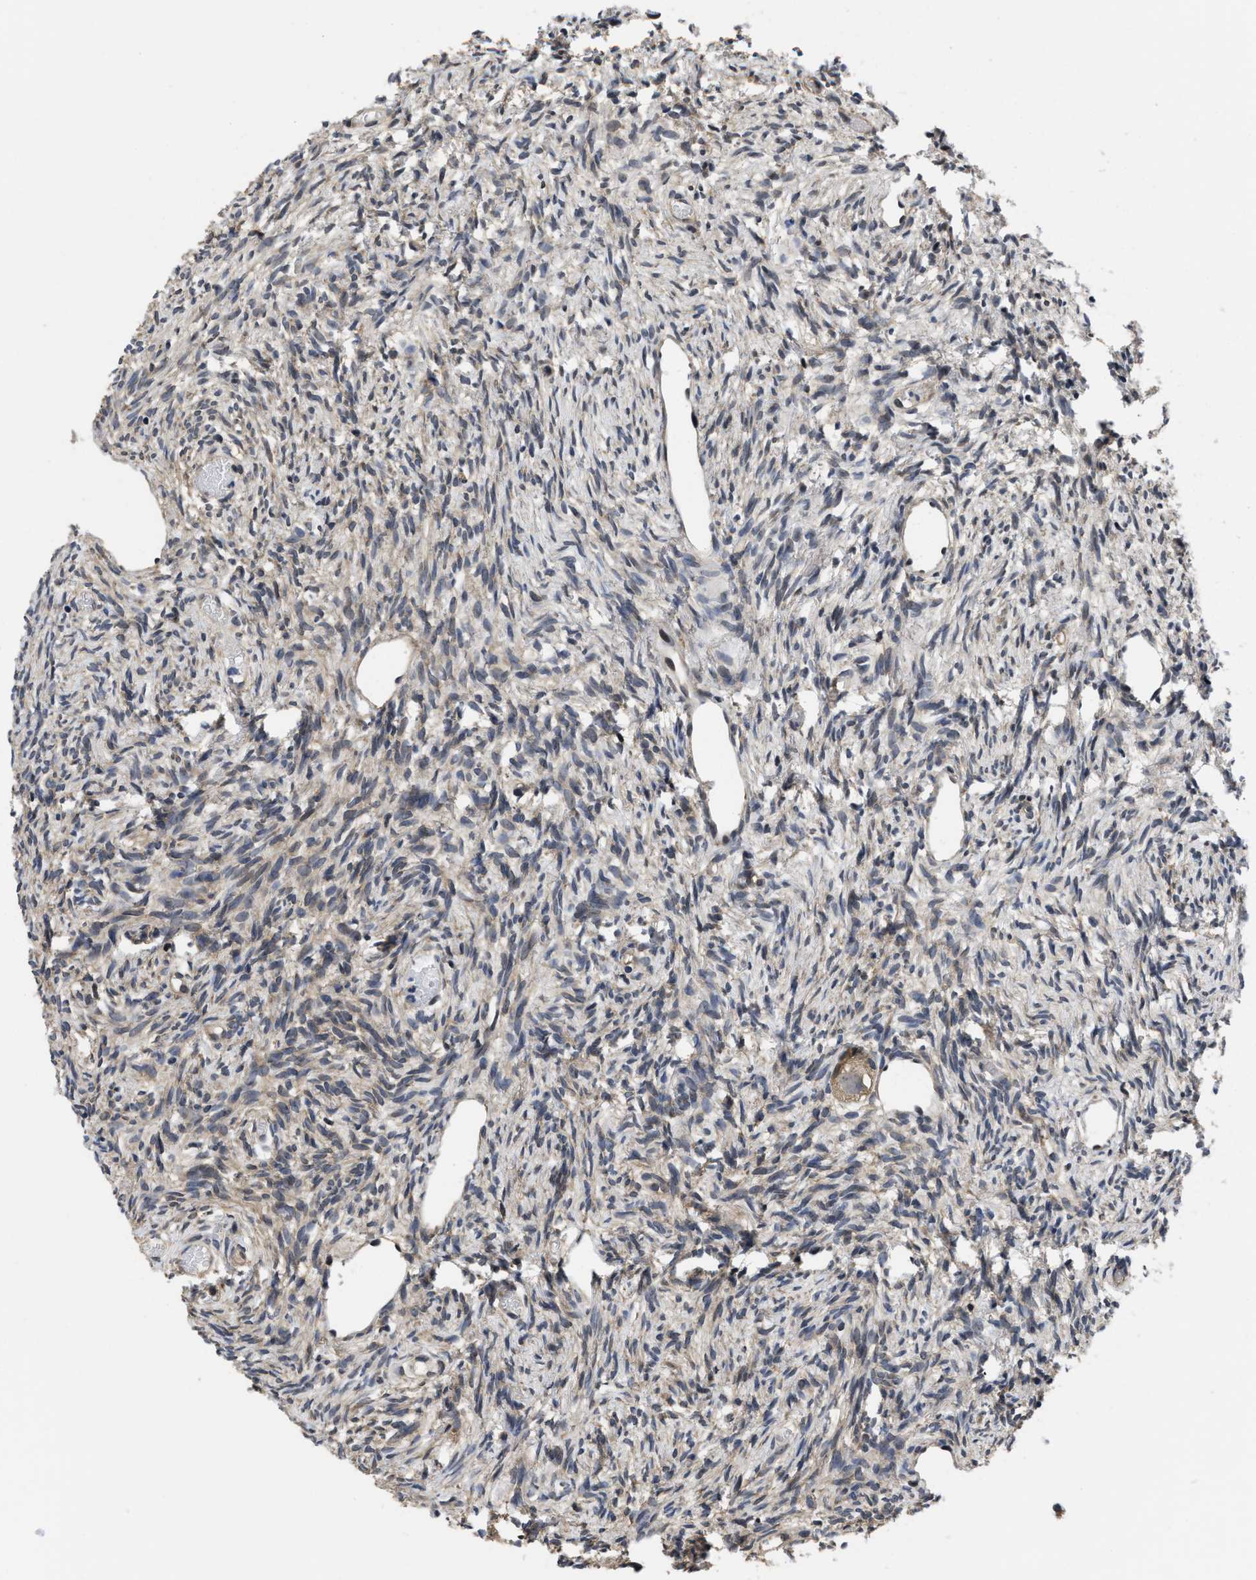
{"staining": {"intensity": "moderate", "quantity": ">75%", "location": "cytoplasmic/membranous"}, "tissue": "ovary", "cell_type": "Follicle cells", "image_type": "normal", "snomed": [{"axis": "morphology", "description": "Normal tissue, NOS"}, {"axis": "topography", "description": "Ovary"}], "caption": "DAB (3,3'-diaminobenzidine) immunohistochemical staining of benign ovary reveals moderate cytoplasmic/membranous protein staining in about >75% of follicle cells.", "gene": "MCOLN2", "patient": {"sex": "female", "age": 33}}